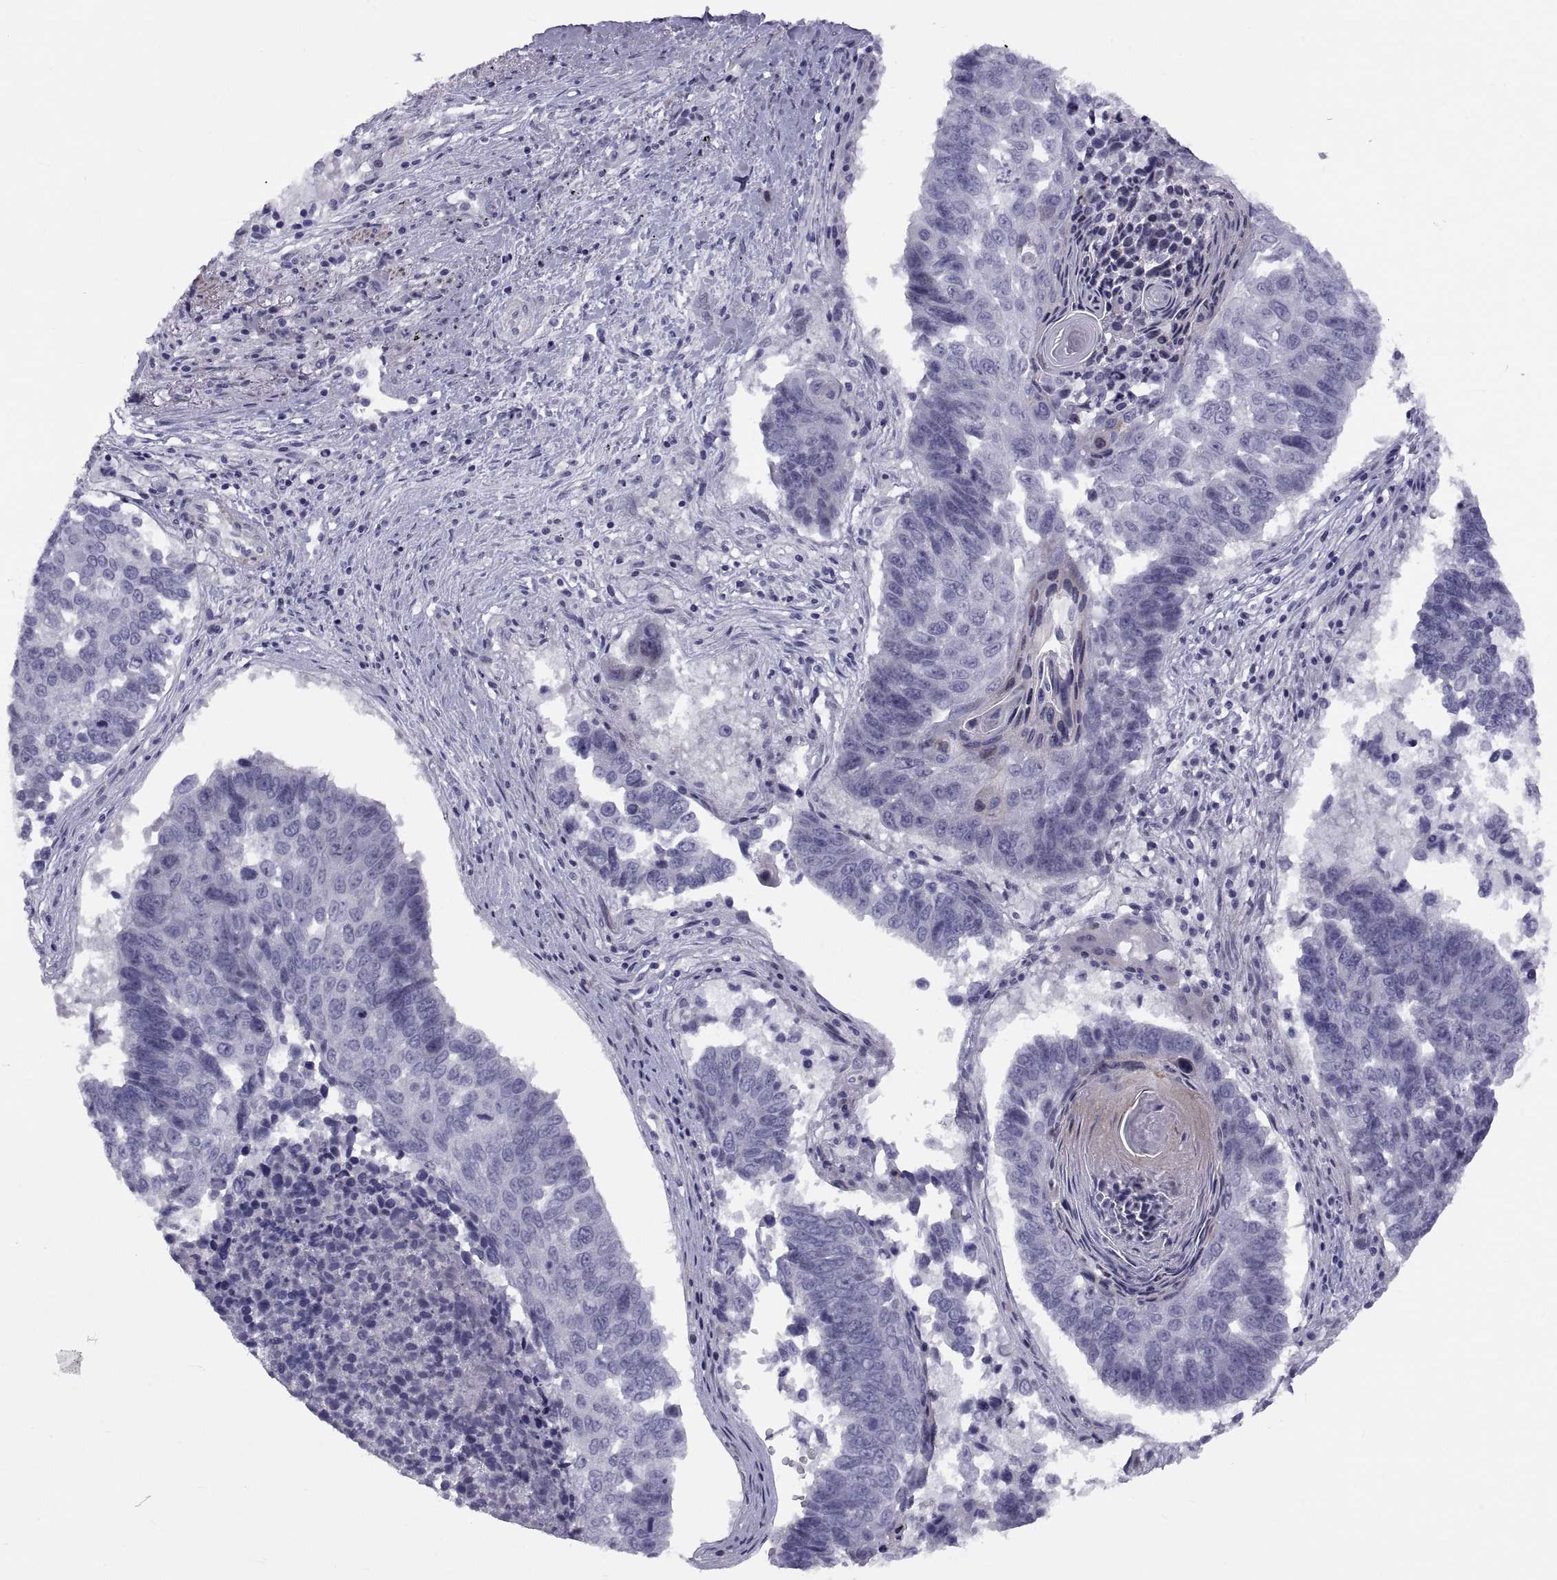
{"staining": {"intensity": "negative", "quantity": "none", "location": "none"}, "tissue": "lung cancer", "cell_type": "Tumor cells", "image_type": "cancer", "snomed": [{"axis": "morphology", "description": "Squamous cell carcinoma, NOS"}, {"axis": "topography", "description": "Lung"}], "caption": "The IHC image has no significant staining in tumor cells of lung cancer tissue. (DAB (3,3'-diaminobenzidine) immunohistochemistry, high magnification).", "gene": "TMEM158", "patient": {"sex": "male", "age": 73}}